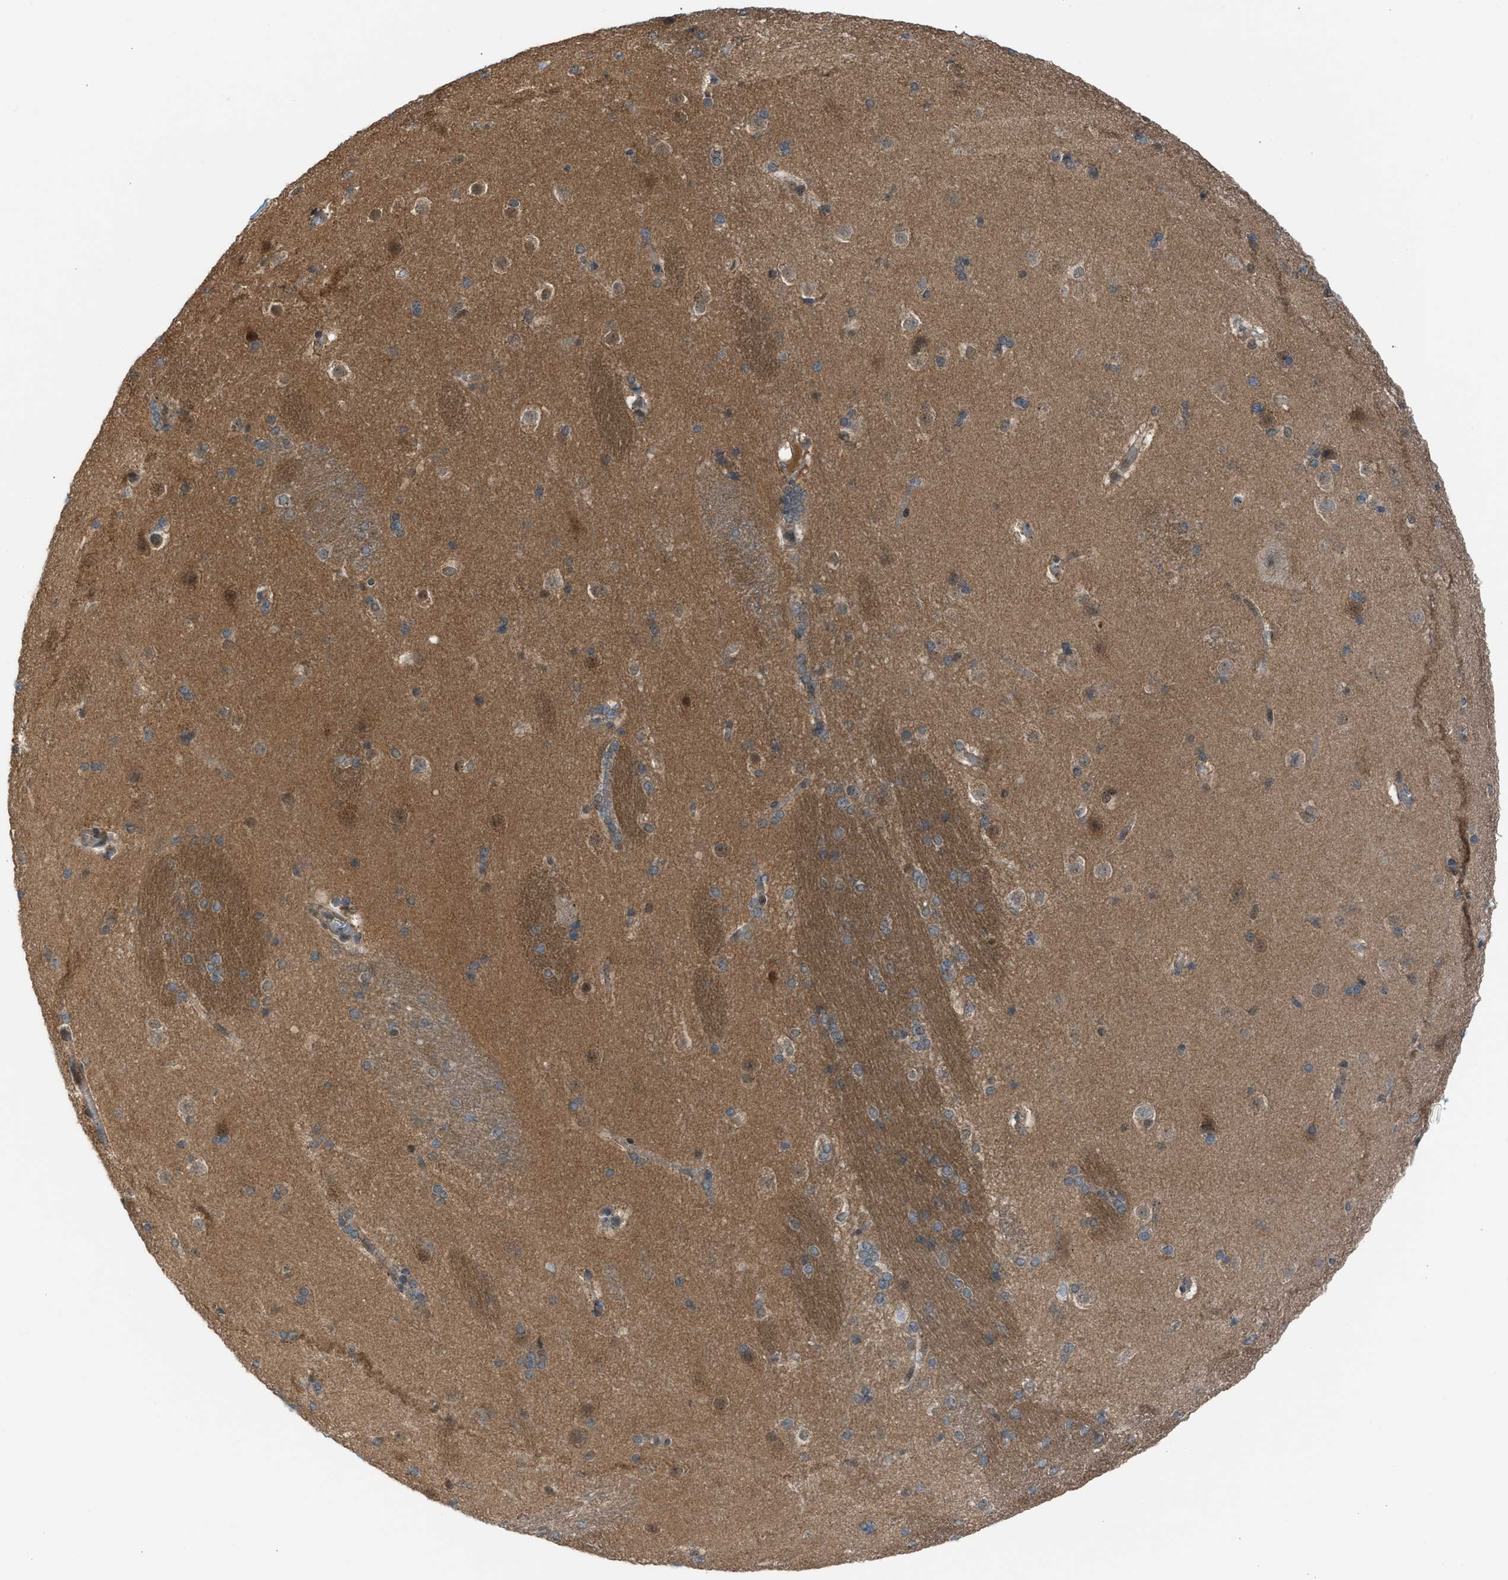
{"staining": {"intensity": "weak", "quantity": "<25%", "location": "cytoplasmic/membranous"}, "tissue": "caudate", "cell_type": "Glial cells", "image_type": "normal", "snomed": [{"axis": "morphology", "description": "Normal tissue, NOS"}, {"axis": "topography", "description": "Lateral ventricle wall"}], "caption": "A photomicrograph of human caudate is negative for staining in glial cells. (DAB IHC with hematoxylin counter stain).", "gene": "CRTC1", "patient": {"sex": "female", "age": 19}}